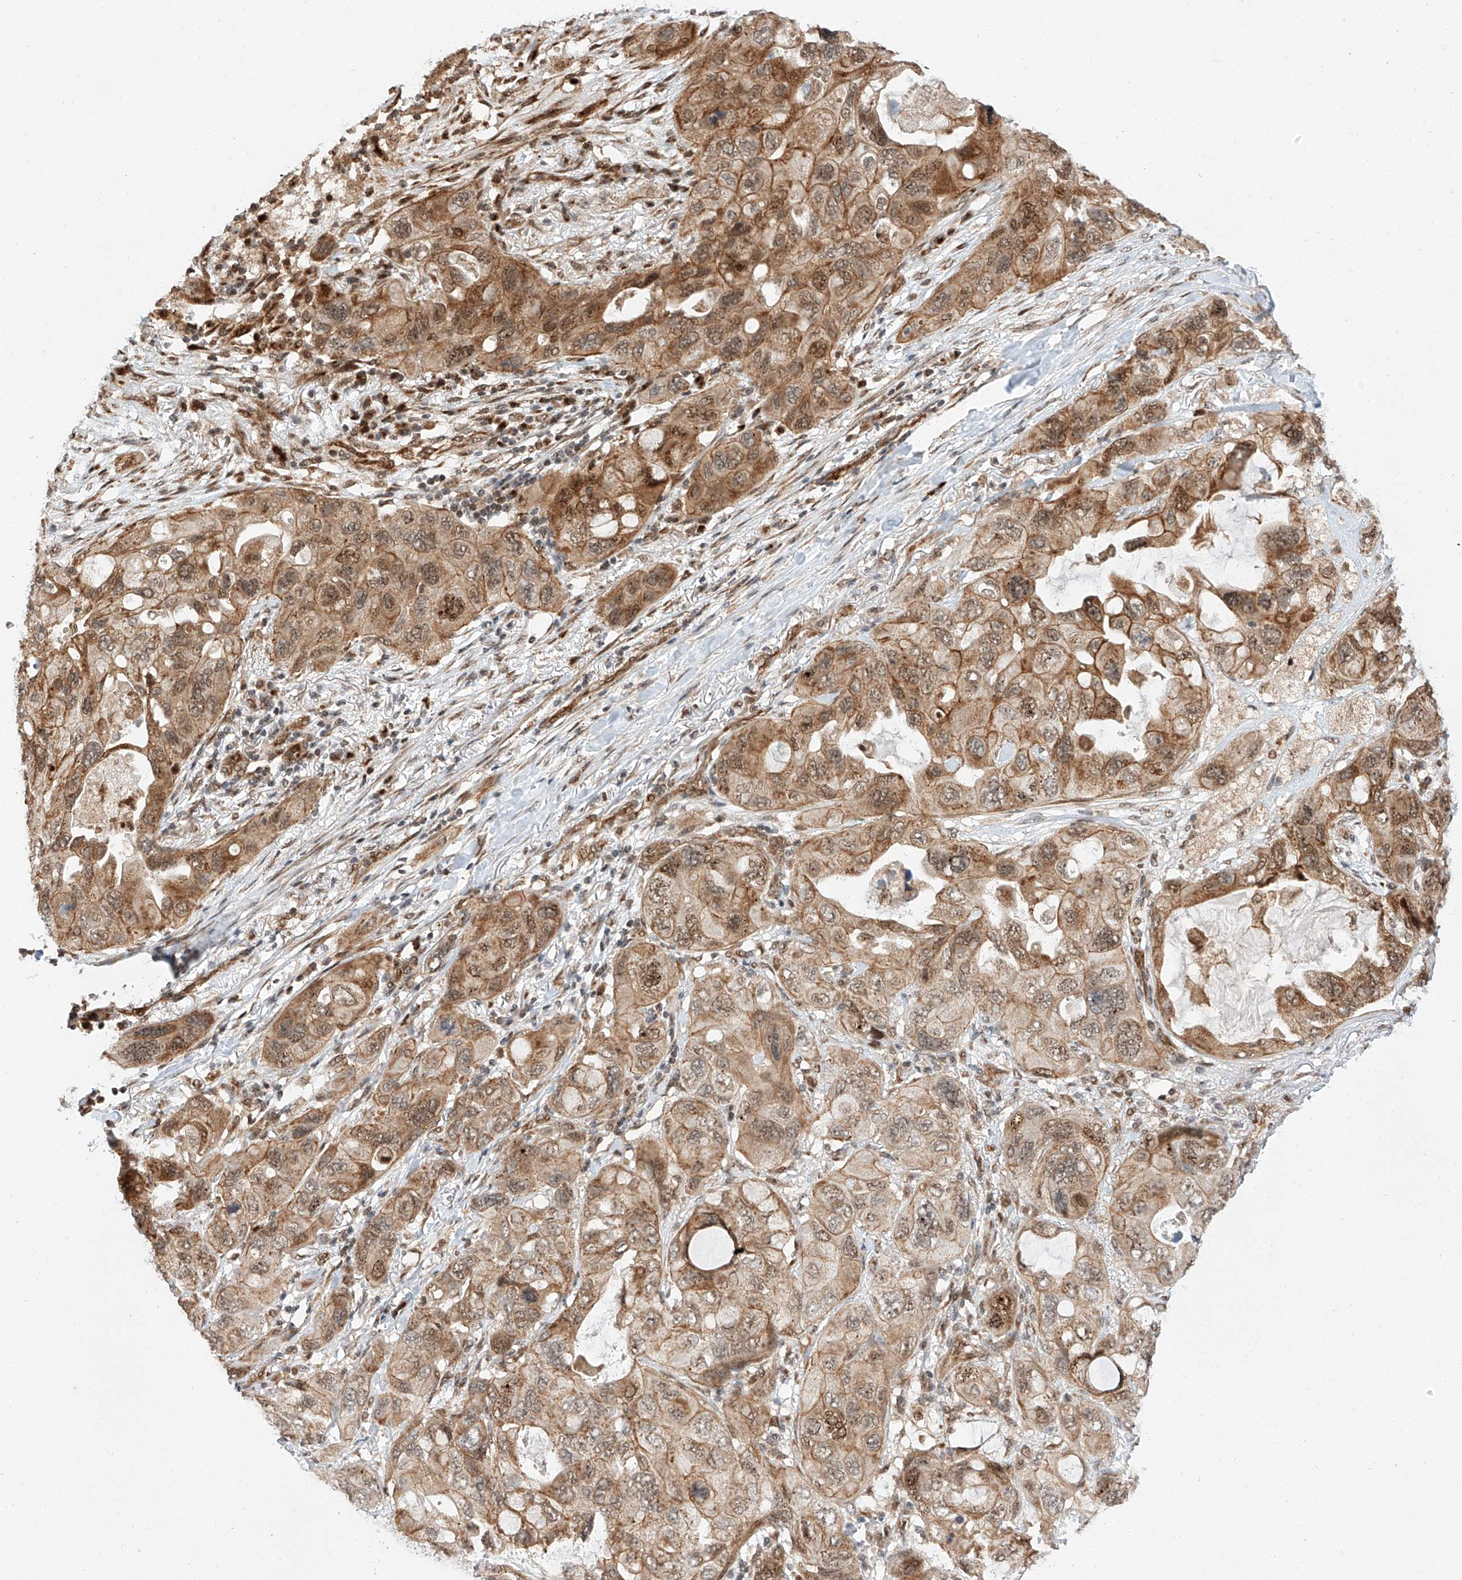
{"staining": {"intensity": "moderate", "quantity": ">75%", "location": "cytoplasmic/membranous,nuclear"}, "tissue": "lung cancer", "cell_type": "Tumor cells", "image_type": "cancer", "snomed": [{"axis": "morphology", "description": "Squamous cell carcinoma, NOS"}, {"axis": "topography", "description": "Lung"}], "caption": "DAB immunohistochemical staining of human squamous cell carcinoma (lung) reveals moderate cytoplasmic/membranous and nuclear protein expression in about >75% of tumor cells.", "gene": "THTPA", "patient": {"sex": "female", "age": 73}}